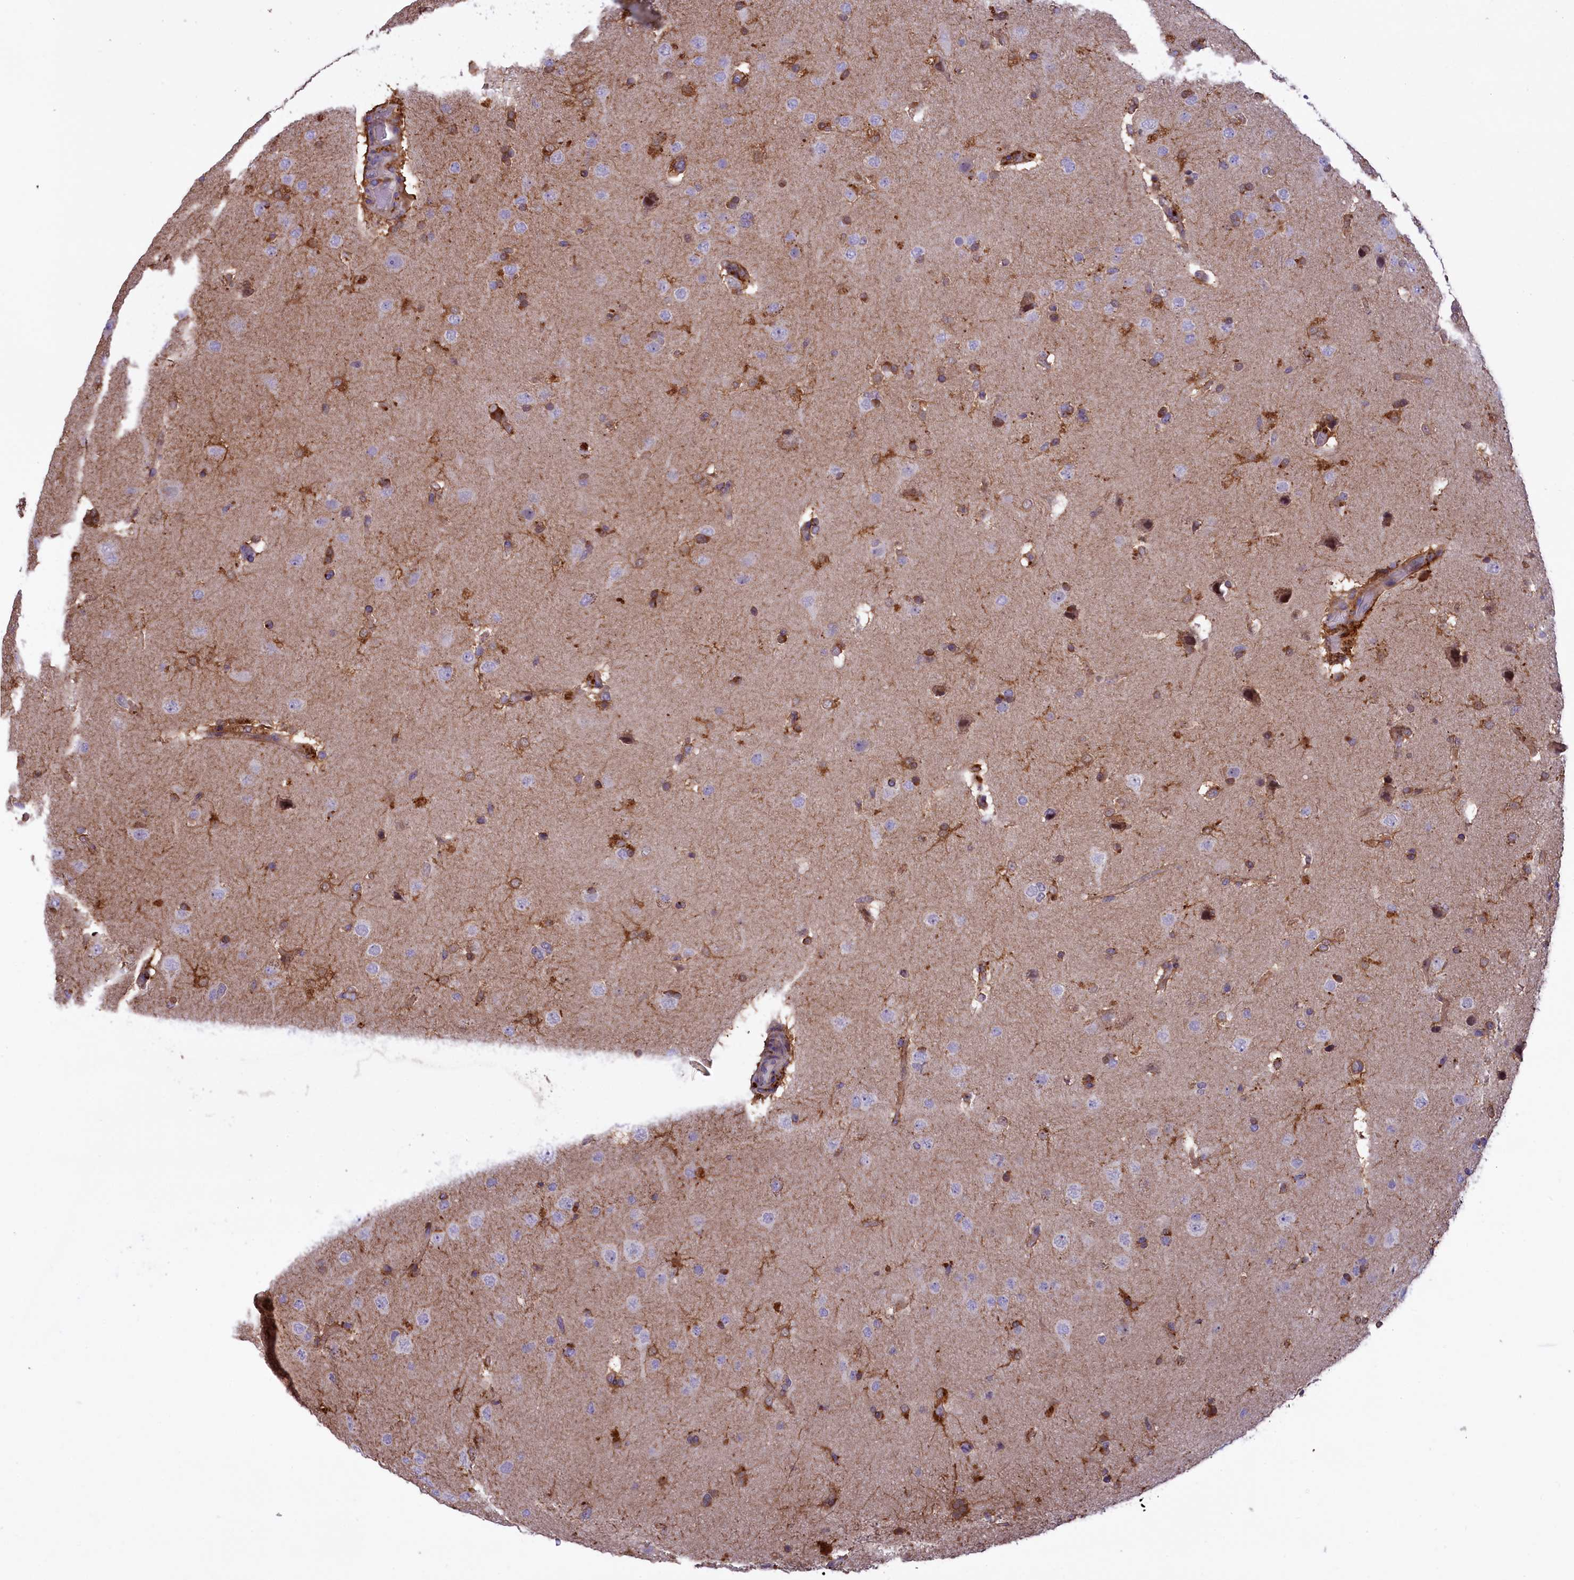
{"staining": {"intensity": "negative", "quantity": "none", "location": "none"}, "tissue": "glioma", "cell_type": "Tumor cells", "image_type": "cancer", "snomed": [{"axis": "morphology", "description": "Glioma, malignant, High grade"}, {"axis": "topography", "description": "Brain"}], "caption": "Immunohistochemistry (IHC) micrograph of neoplastic tissue: malignant glioma (high-grade) stained with DAB displays no significant protein staining in tumor cells.", "gene": "MAN2B1", "patient": {"sex": "male", "age": 72}}